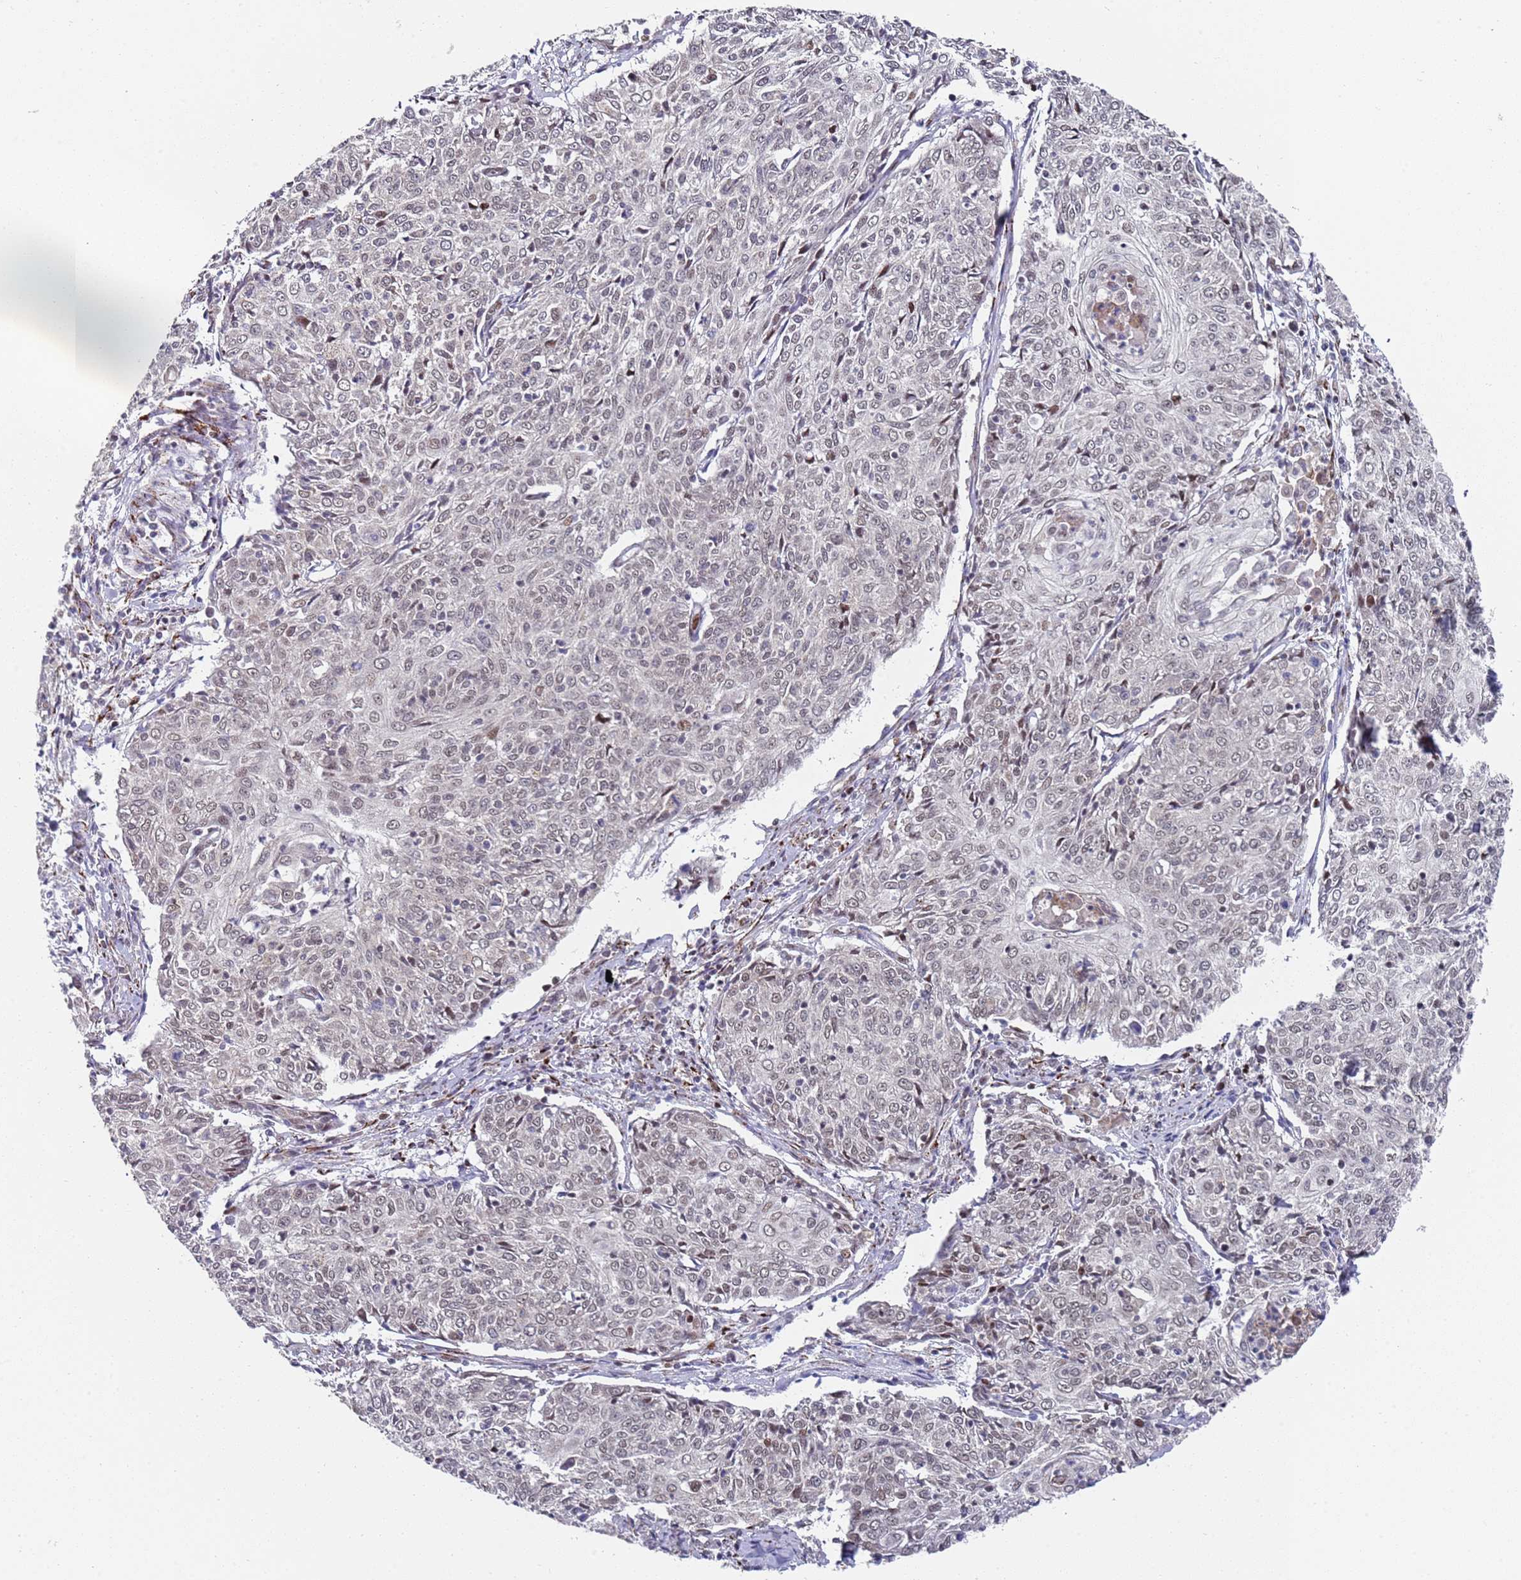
{"staining": {"intensity": "weak", "quantity": "25%-75%", "location": "nuclear"}, "tissue": "cervical cancer", "cell_type": "Tumor cells", "image_type": "cancer", "snomed": [{"axis": "morphology", "description": "Squamous cell carcinoma, NOS"}, {"axis": "topography", "description": "Cervix"}], "caption": "A low amount of weak nuclear expression is identified in about 25%-75% of tumor cells in cervical cancer (squamous cell carcinoma) tissue.", "gene": "COPS6", "patient": {"sex": "female", "age": 48}}